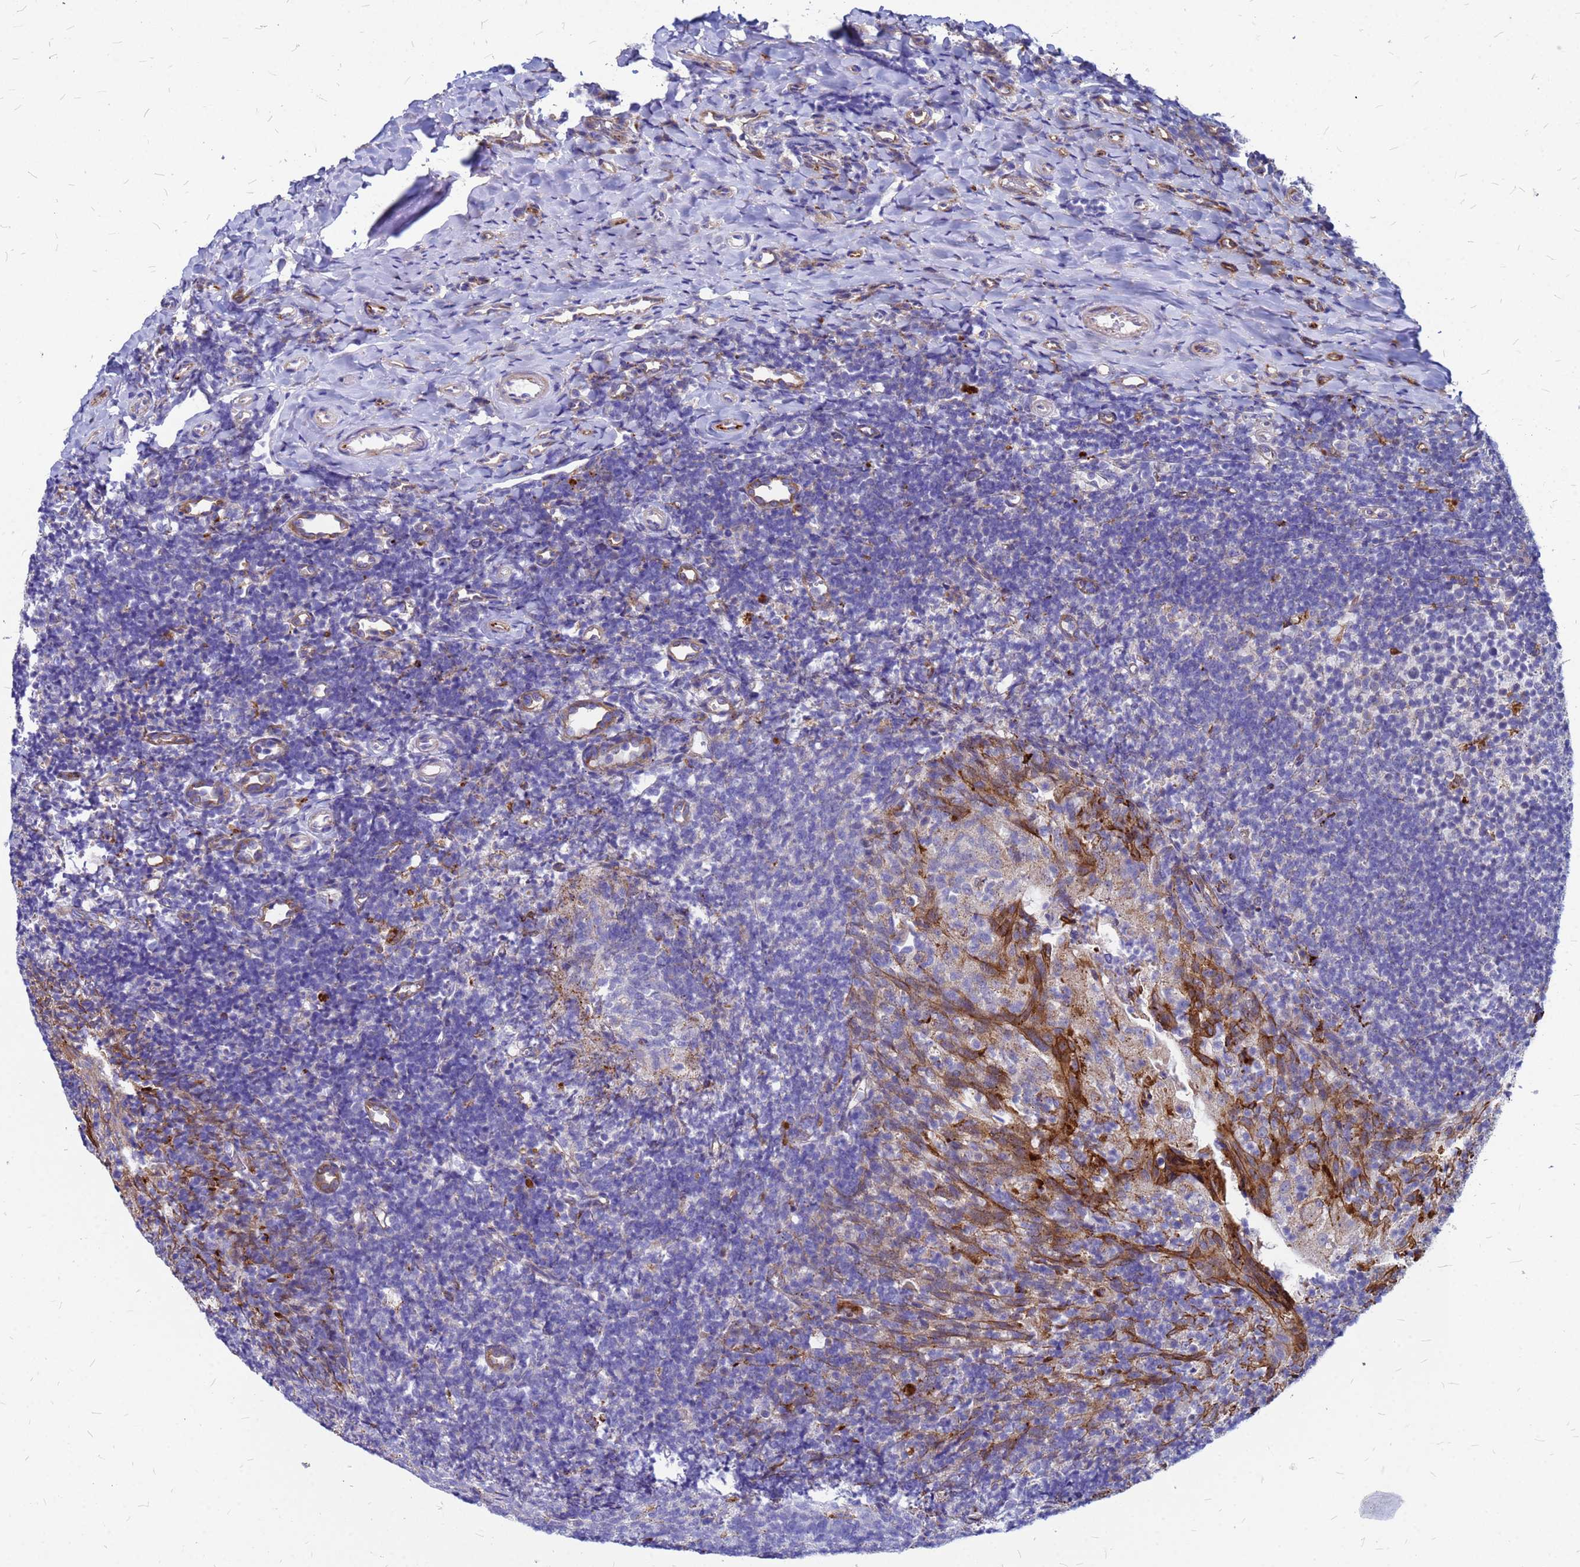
{"staining": {"intensity": "negative", "quantity": "none", "location": "none"}, "tissue": "tonsil", "cell_type": "Germinal center cells", "image_type": "normal", "snomed": [{"axis": "morphology", "description": "Normal tissue, NOS"}, {"axis": "topography", "description": "Tonsil"}], "caption": "Tonsil stained for a protein using immunohistochemistry displays no positivity germinal center cells.", "gene": "NOSTRIN", "patient": {"sex": "female", "age": 10}}